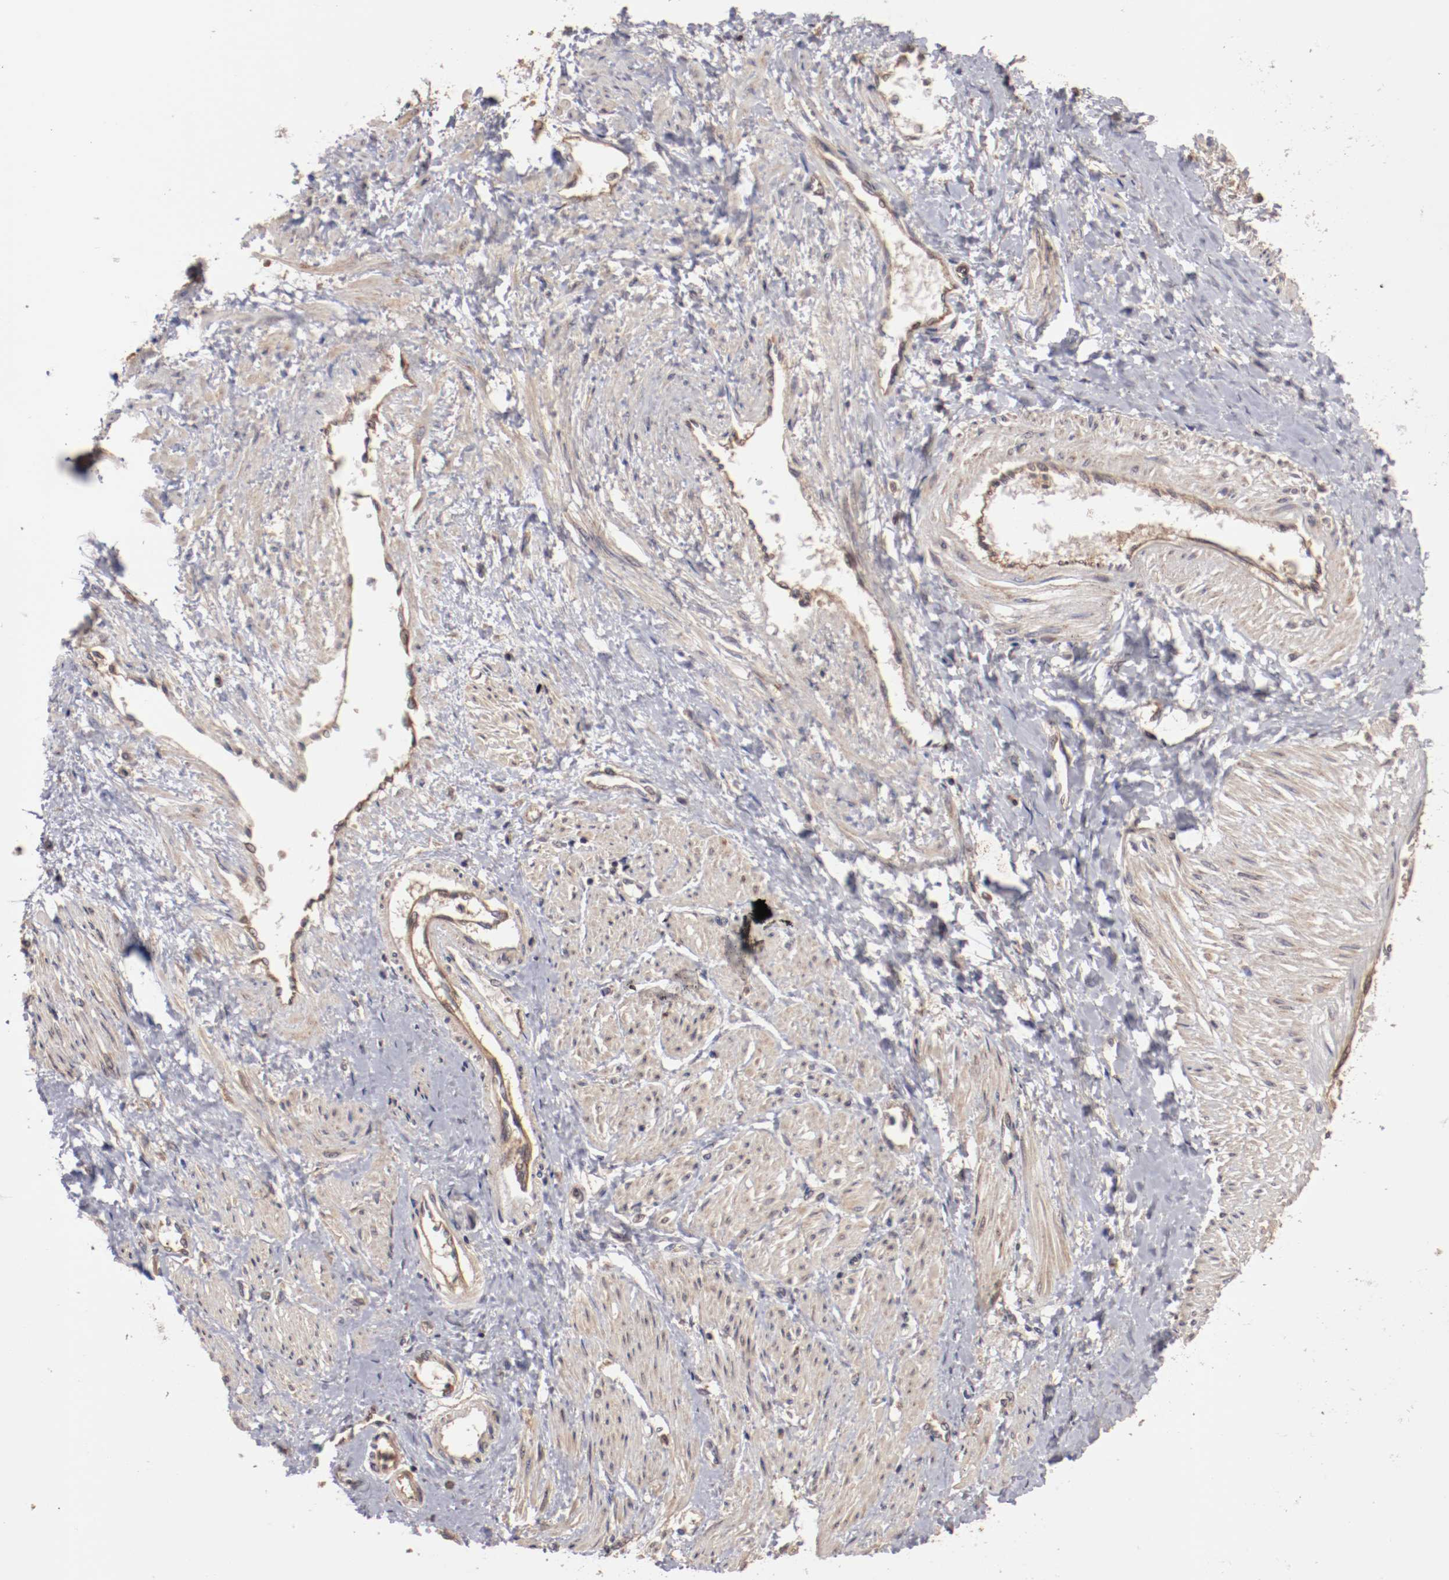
{"staining": {"intensity": "weak", "quantity": ">75%", "location": "cytoplasmic/membranous"}, "tissue": "smooth muscle", "cell_type": "Smooth muscle cells", "image_type": "normal", "snomed": [{"axis": "morphology", "description": "Normal tissue, NOS"}, {"axis": "topography", "description": "Smooth muscle"}, {"axis": "topography", "description": "Uterus"}], "caption": "Immunohistochemistry (IHC) histopathology image of benign smooth muscle: smooth muscle stained using immunohistochemistry reveals low levels of weak protein expression localized specifically in the cytoplasmic/membranous of smooth muscle cells, appearing as a cytoplasmic/membranous brown color.", "gene": "RPS6KA6", "patient": {"sex": "female", "age": 39}}